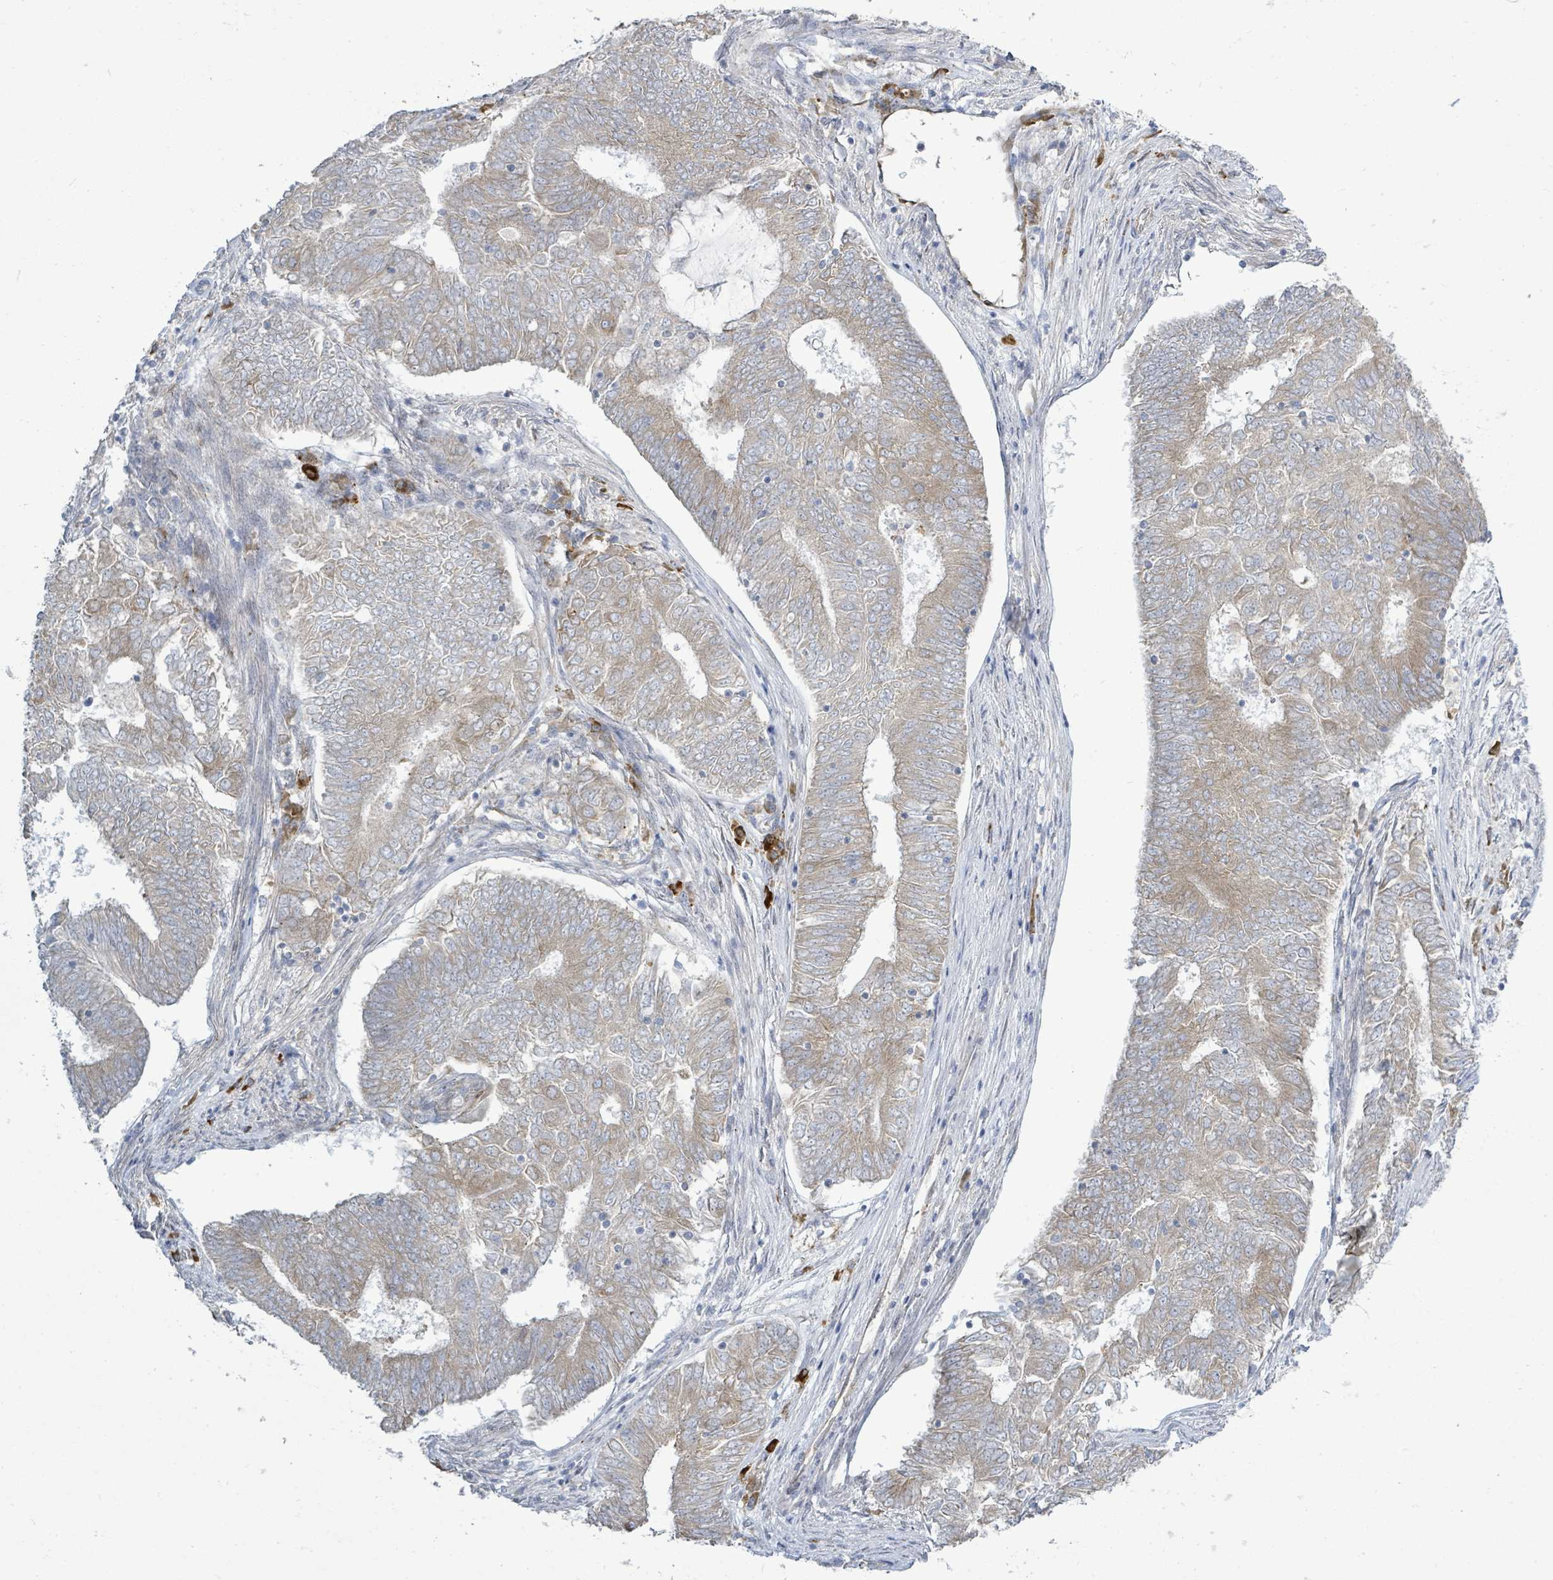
{"staining": {"intensity": "weak", "quantity": ">75%", "location": "cytoplasmic/membranous"}, "tissue": "endometrial cancer", "cell_type": "Tumor cells", "image_type": "cancer", "snomed": [{"axis": "morphology", "description": "Adenocarcinoma, NOS"}, {"axis": "topography", "description": "Endometrium"}], "caption": "Protein analysis of endometrial cancer (adenocarcinoma) tissue exhibits weak cytoplasmic/membranous staining in approximately >75% of tumor cells.", "gene": "SIRPB1", "patient": {"sex": "female", "age": 62}}